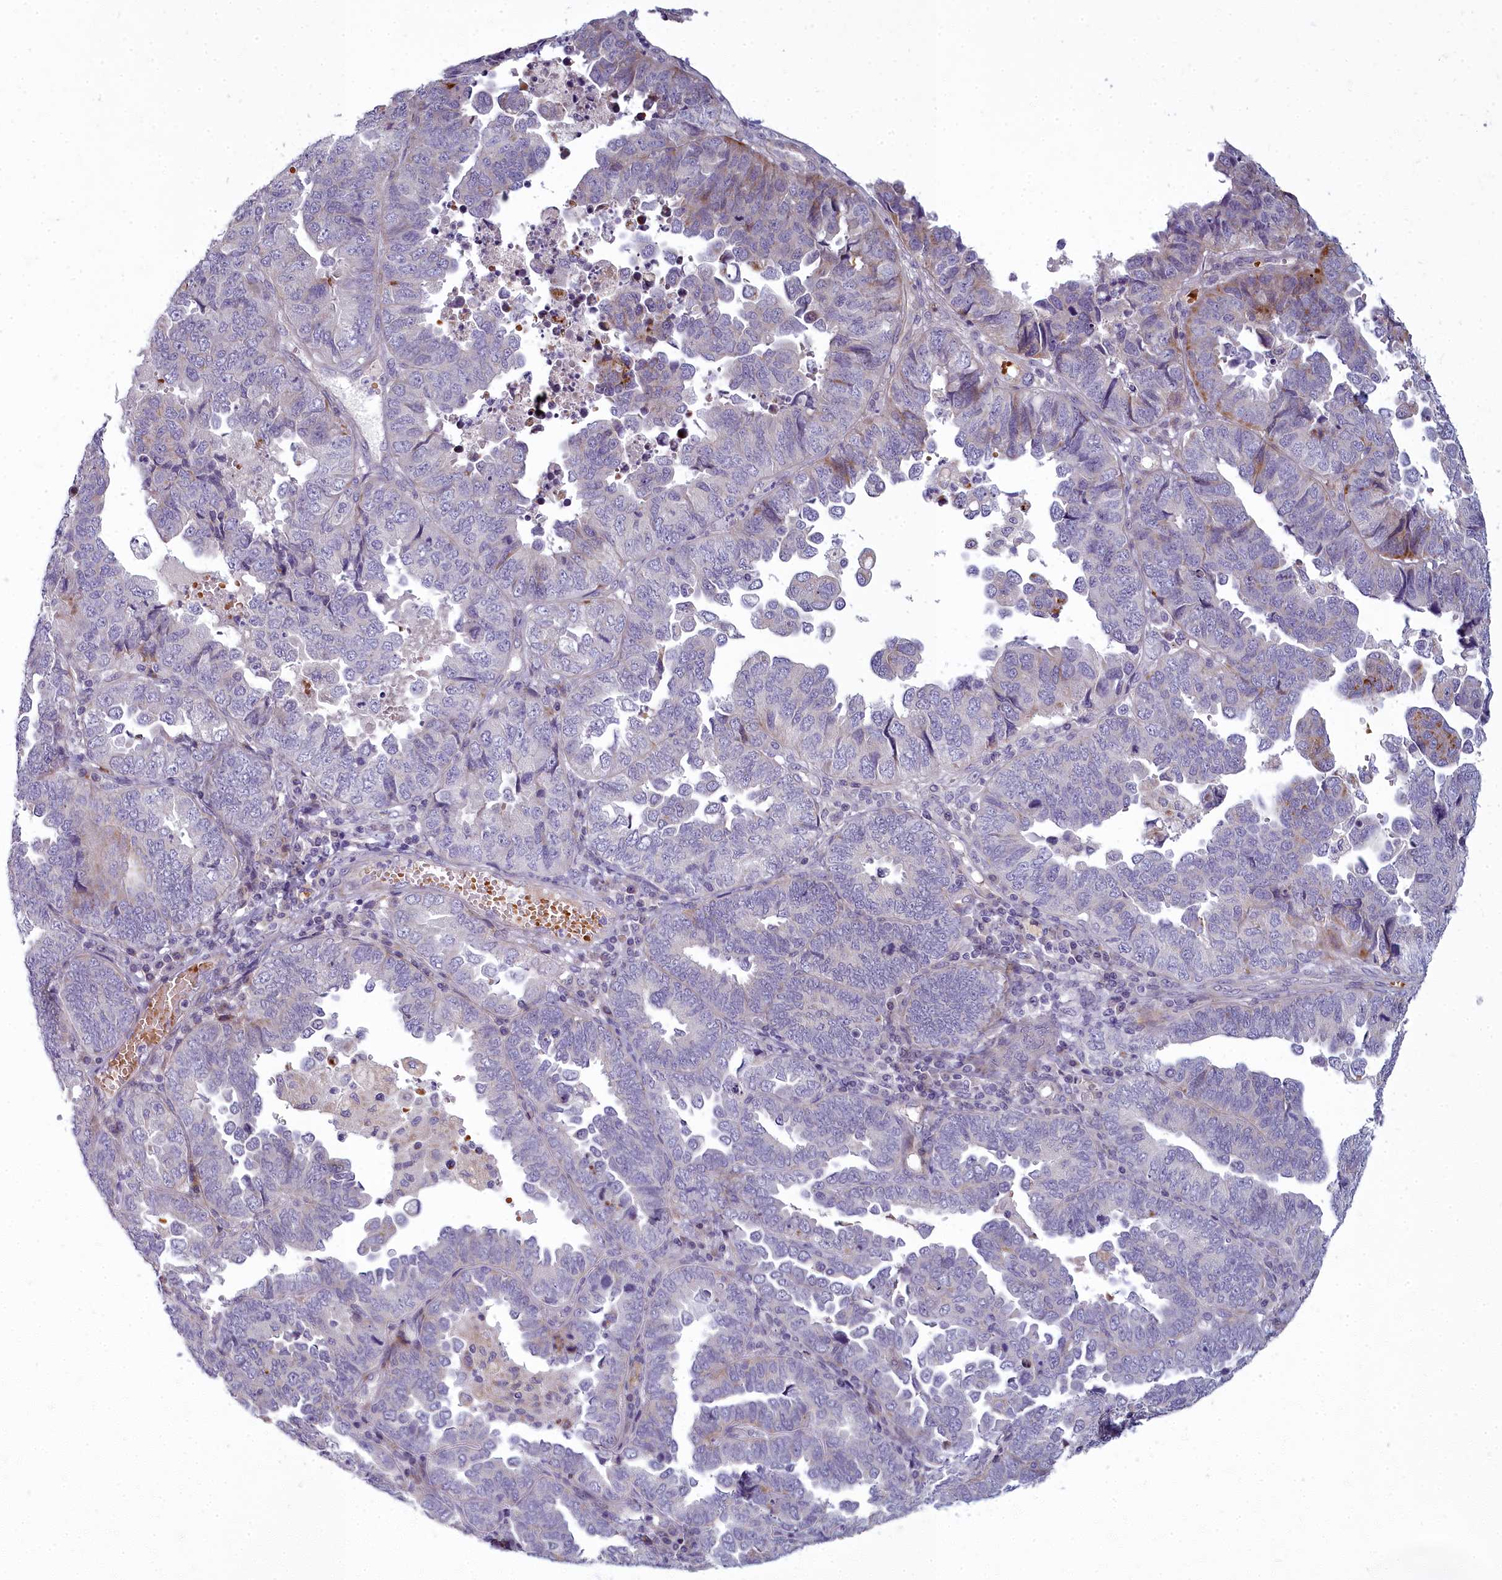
{"staining": {"intensity": "weak", "quantity": "<25%", "location": "cytoplasmic/membranous"}, "tissue": "endometrial cancer", "cell_type": "Tumor cells", "image_type": "cancer", "snomed": [{"axis": "morphology", "description": "Adenocarcinoma, NOS"}, {"axis": "topography", "description": "Endometrium"}], "caption": "Immunohistochemistry (IHC) micrograph of neoplastic tissue: endometrial cancer (adenocarcinoma) stained with DAB (3,3'-diaminobenzidine) reveals no significant protein positivity in tumor cells.", "gene": "ARL15", "patient": {"sex": "female", "age": 79}}